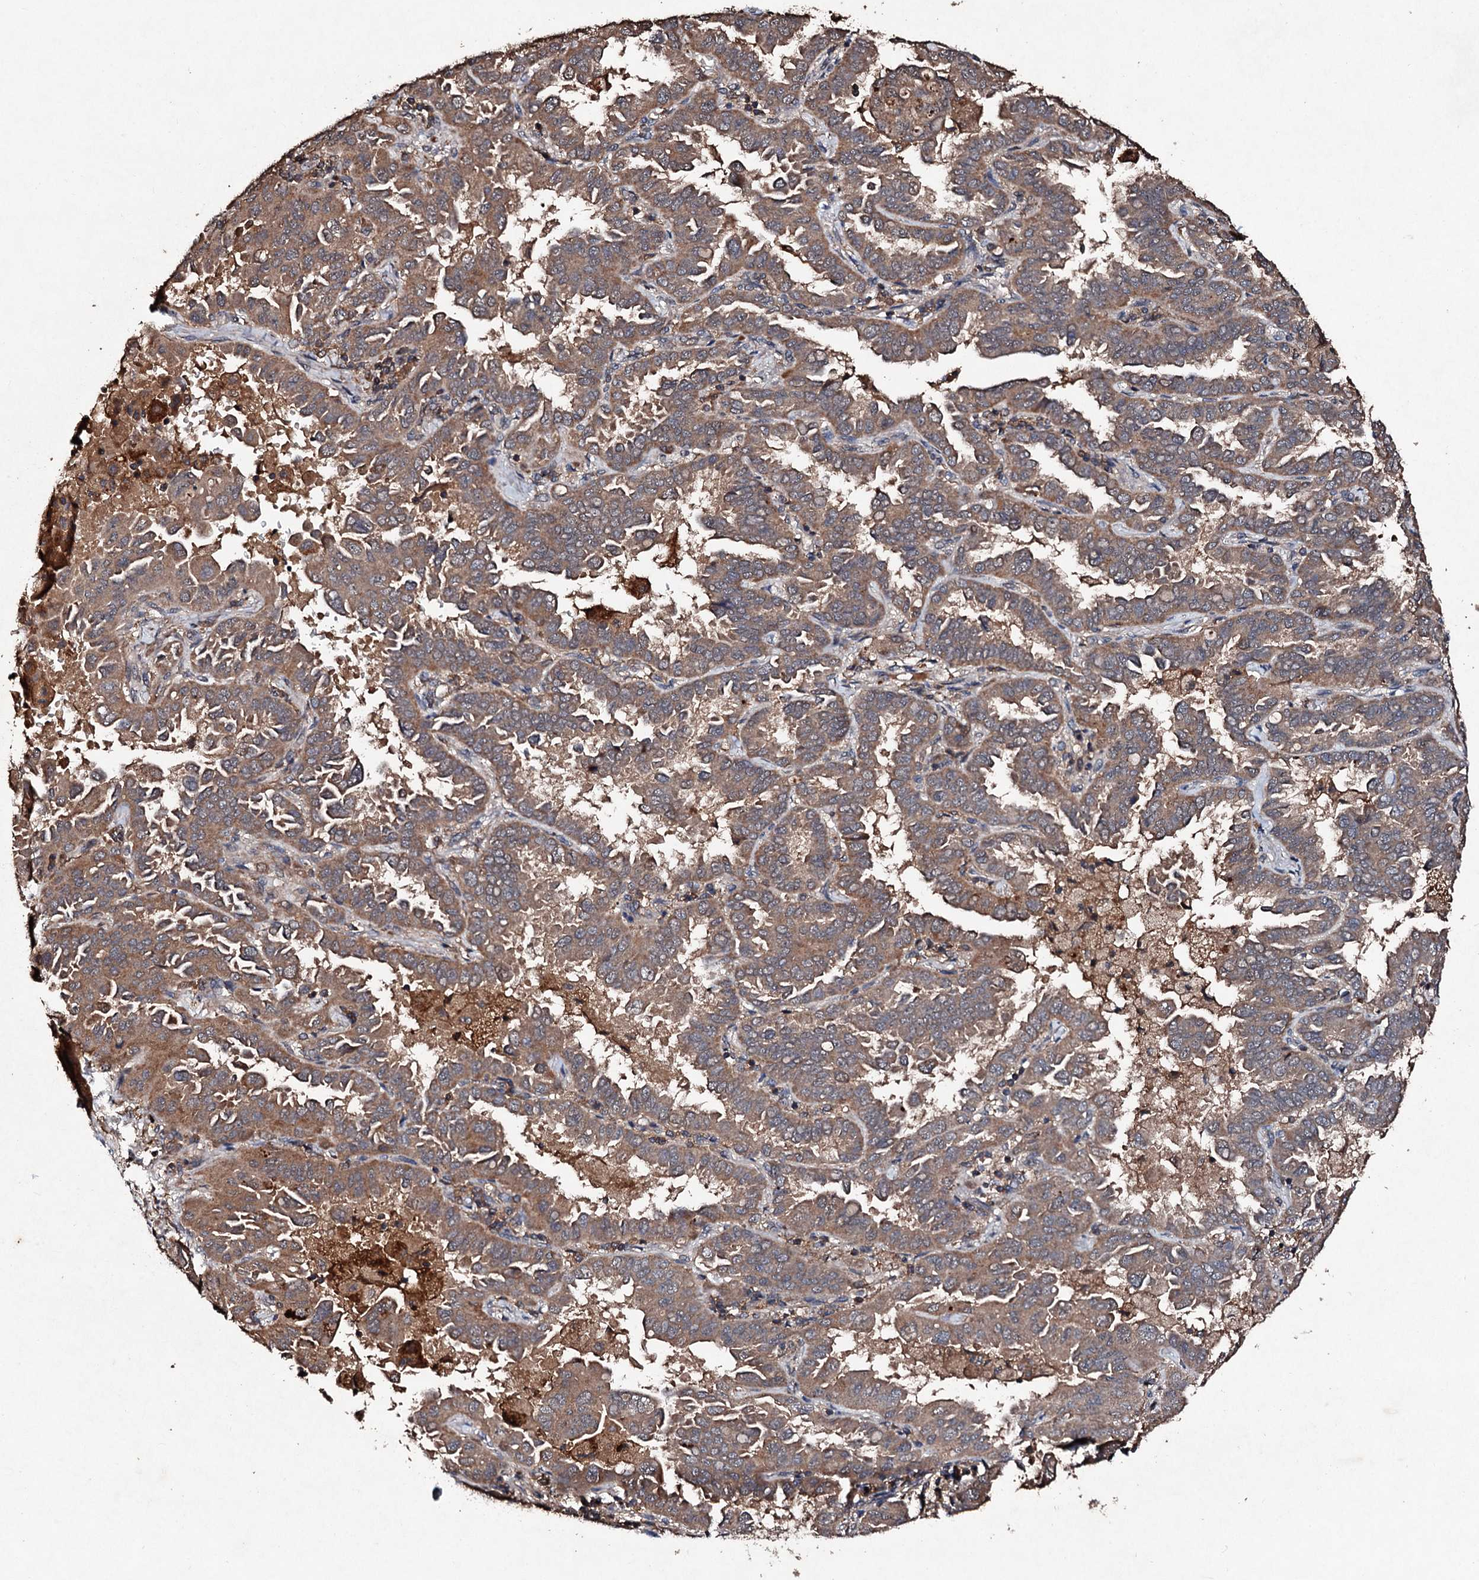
{"staining": {"intensity": "moderate", "quantity": ">75%", "location": "cytoplasmic/membranous"}, "tissue": "lung cancer", "cell_type": "Tumor cells", "image_type": "cancer", "snomed": [{"axis": "morphology", "description": "Adenocarcinoma, NOS"}, {"axis": "topography", "description": "Lung"}], "caption": "Lung cancer (adenocarcinoma) tissue shows moderate cytoplasmic/membranous staining in approximately >75% of tumor cells (IHC, brightfield microscopy, high magnification).", "gene": "KERA", "patient": {"sex": "male", "age": 64}}